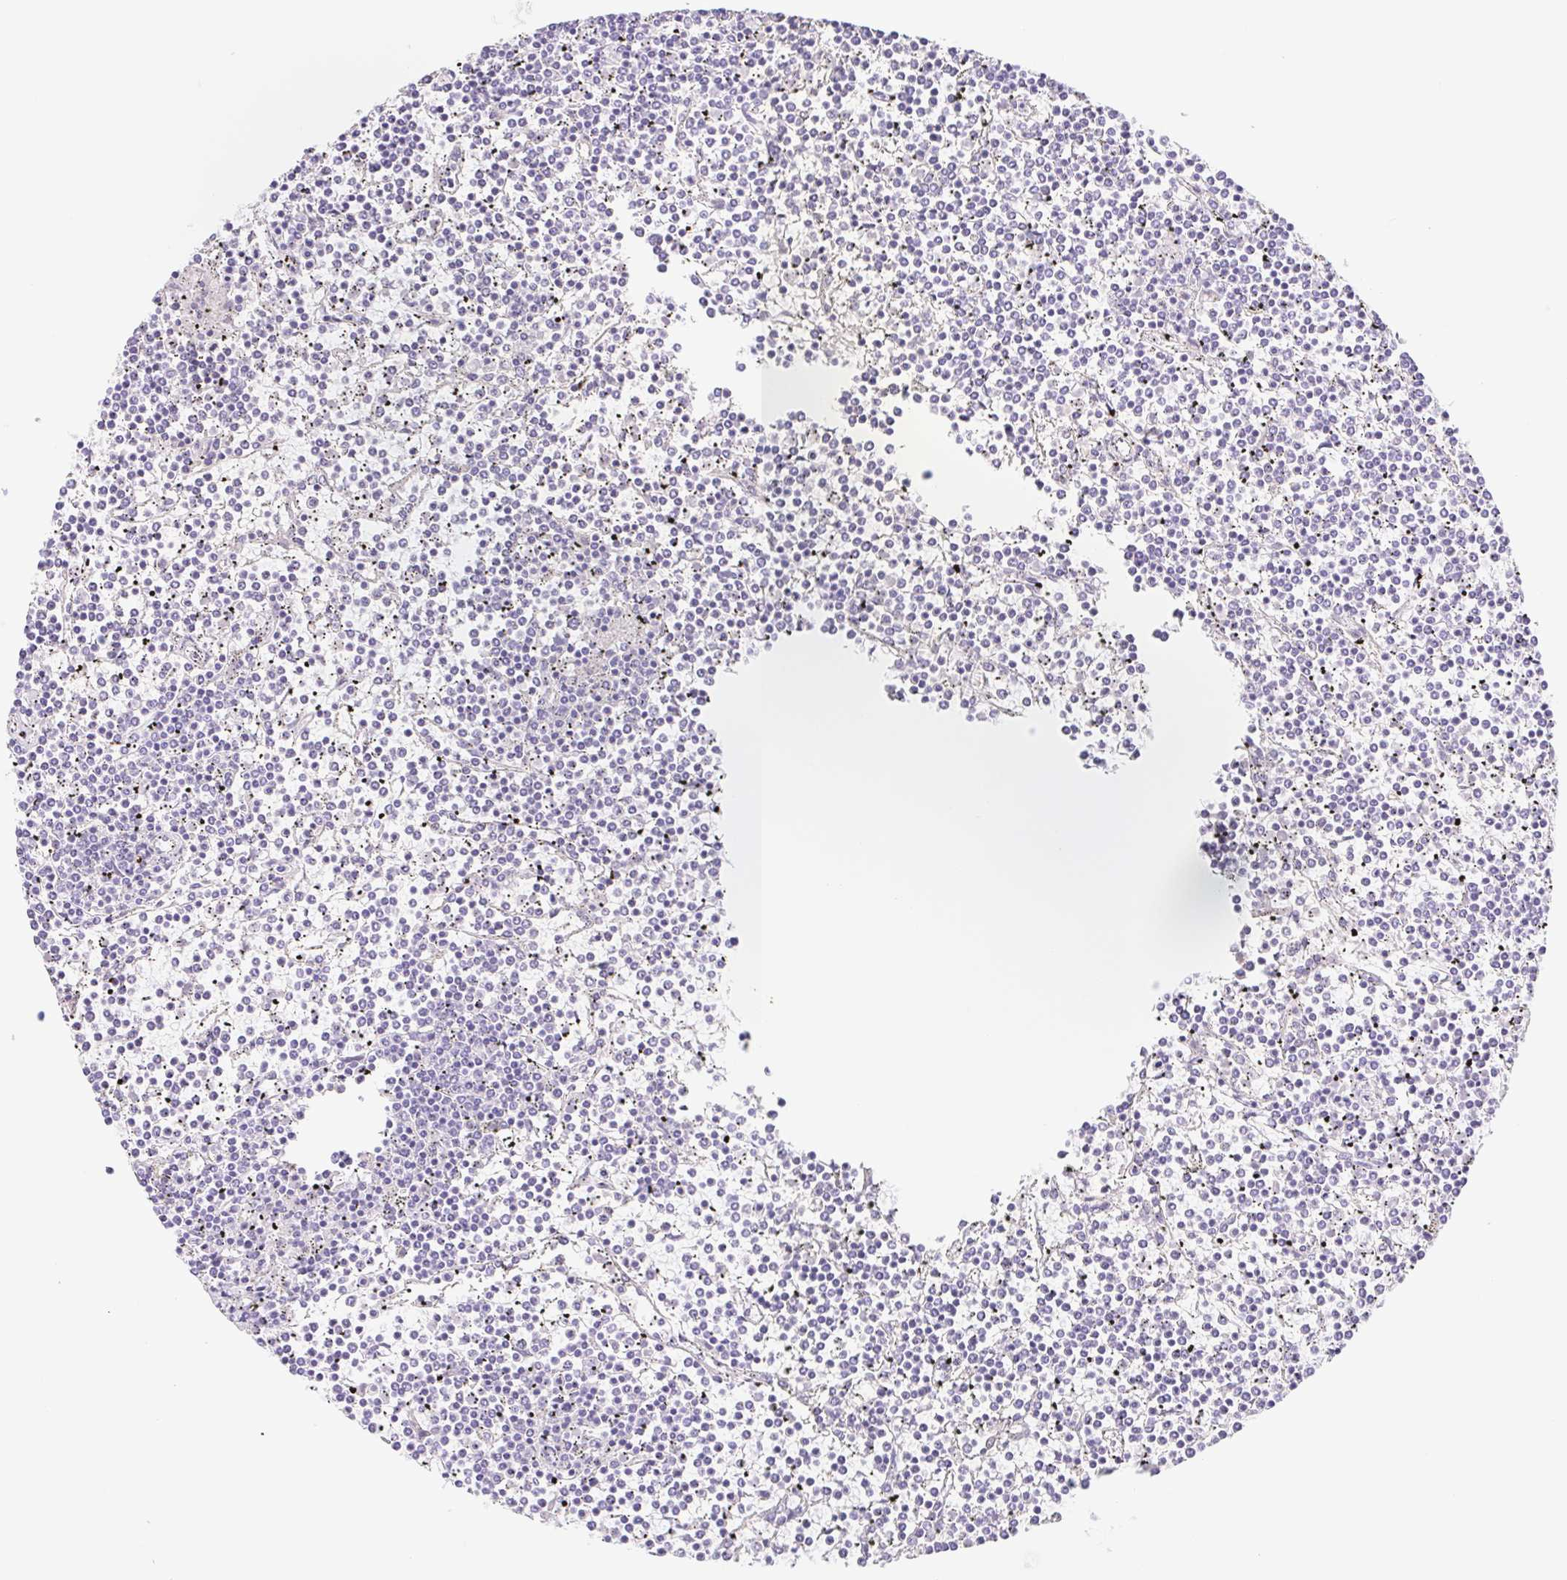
{"staining": {"intensity": "negative", "quantity": "none", "location": "none"}, "tissue": "lymphoma", "cell_type": "Tumor cells", "image_type": "cancer", "snomed": [{"axis": "morphology", "description": "Malignant lymphoma, non-Hodgkin's type, Low grade"}, {"axis": "topography", "description": "Spleen"}], "caption": "Protein analysis of low-grade malignant lymphoma, non-Hodgkin's type shows no significant expression in tumor cells.", "gene": "CYP21A2", "patient": {"sex": "female", "age": 19}}